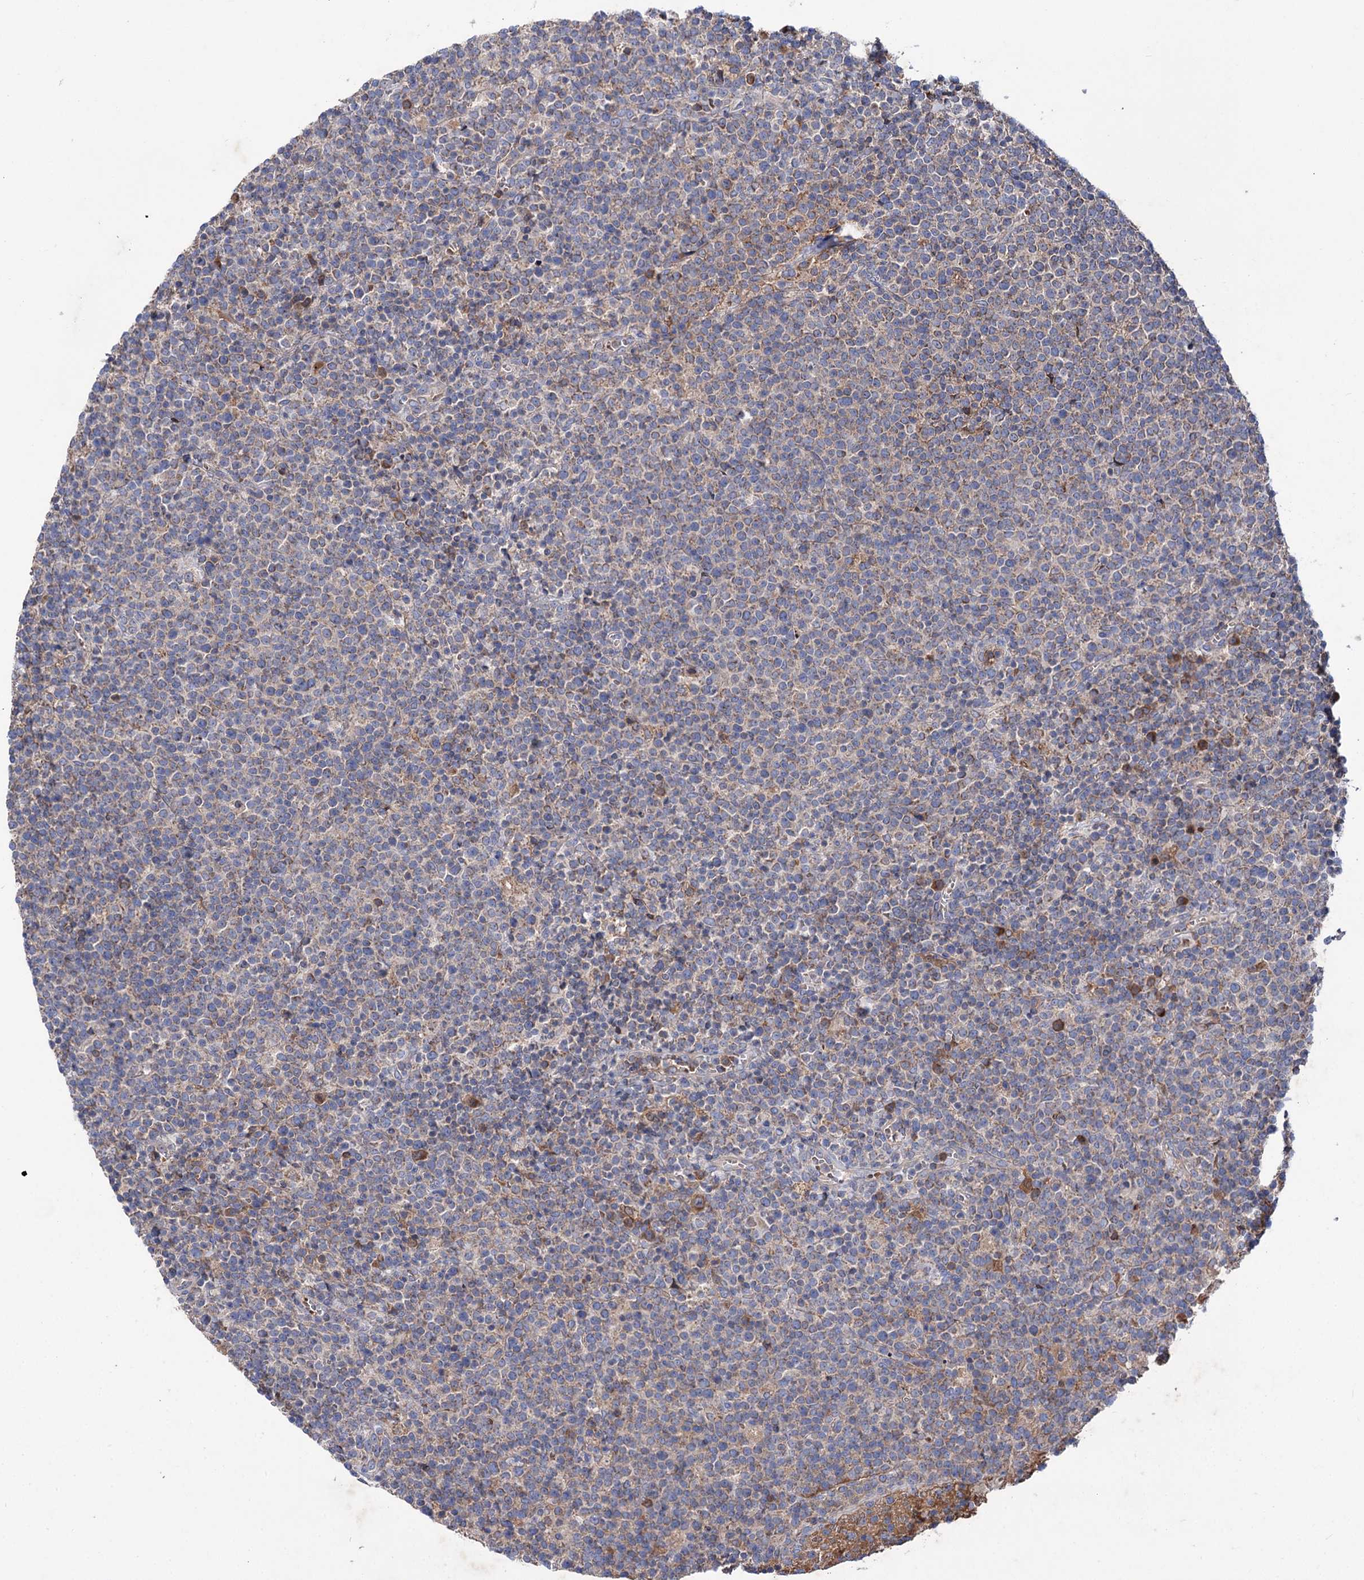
{"staining": {"intensity": "weak", "quantity": "25%-75%", "location": "cytoplasmic/membranous"}, "tissue": "lymphoma", "cell_type": "Tumor cells", "image_type": "cancer", "snomed": [{"axis": "morphology", "description": "Malignant lymphoma, non-Hodgkin's type, High grade"}, {"axis": "topography", "description": "Lymph node"}], "caption": "Immunohistochemistry (DAB (3,3'-diaminobenzidine)) staining of human high-grade malignant lymphoma, non-Hodgkin's type demonstrates weak cytoplasmic/membranous protein positivity in about 25%-75% of tumor cells.", "gene": "CLPB", "patient": {"sex": "male", "age": 61}}